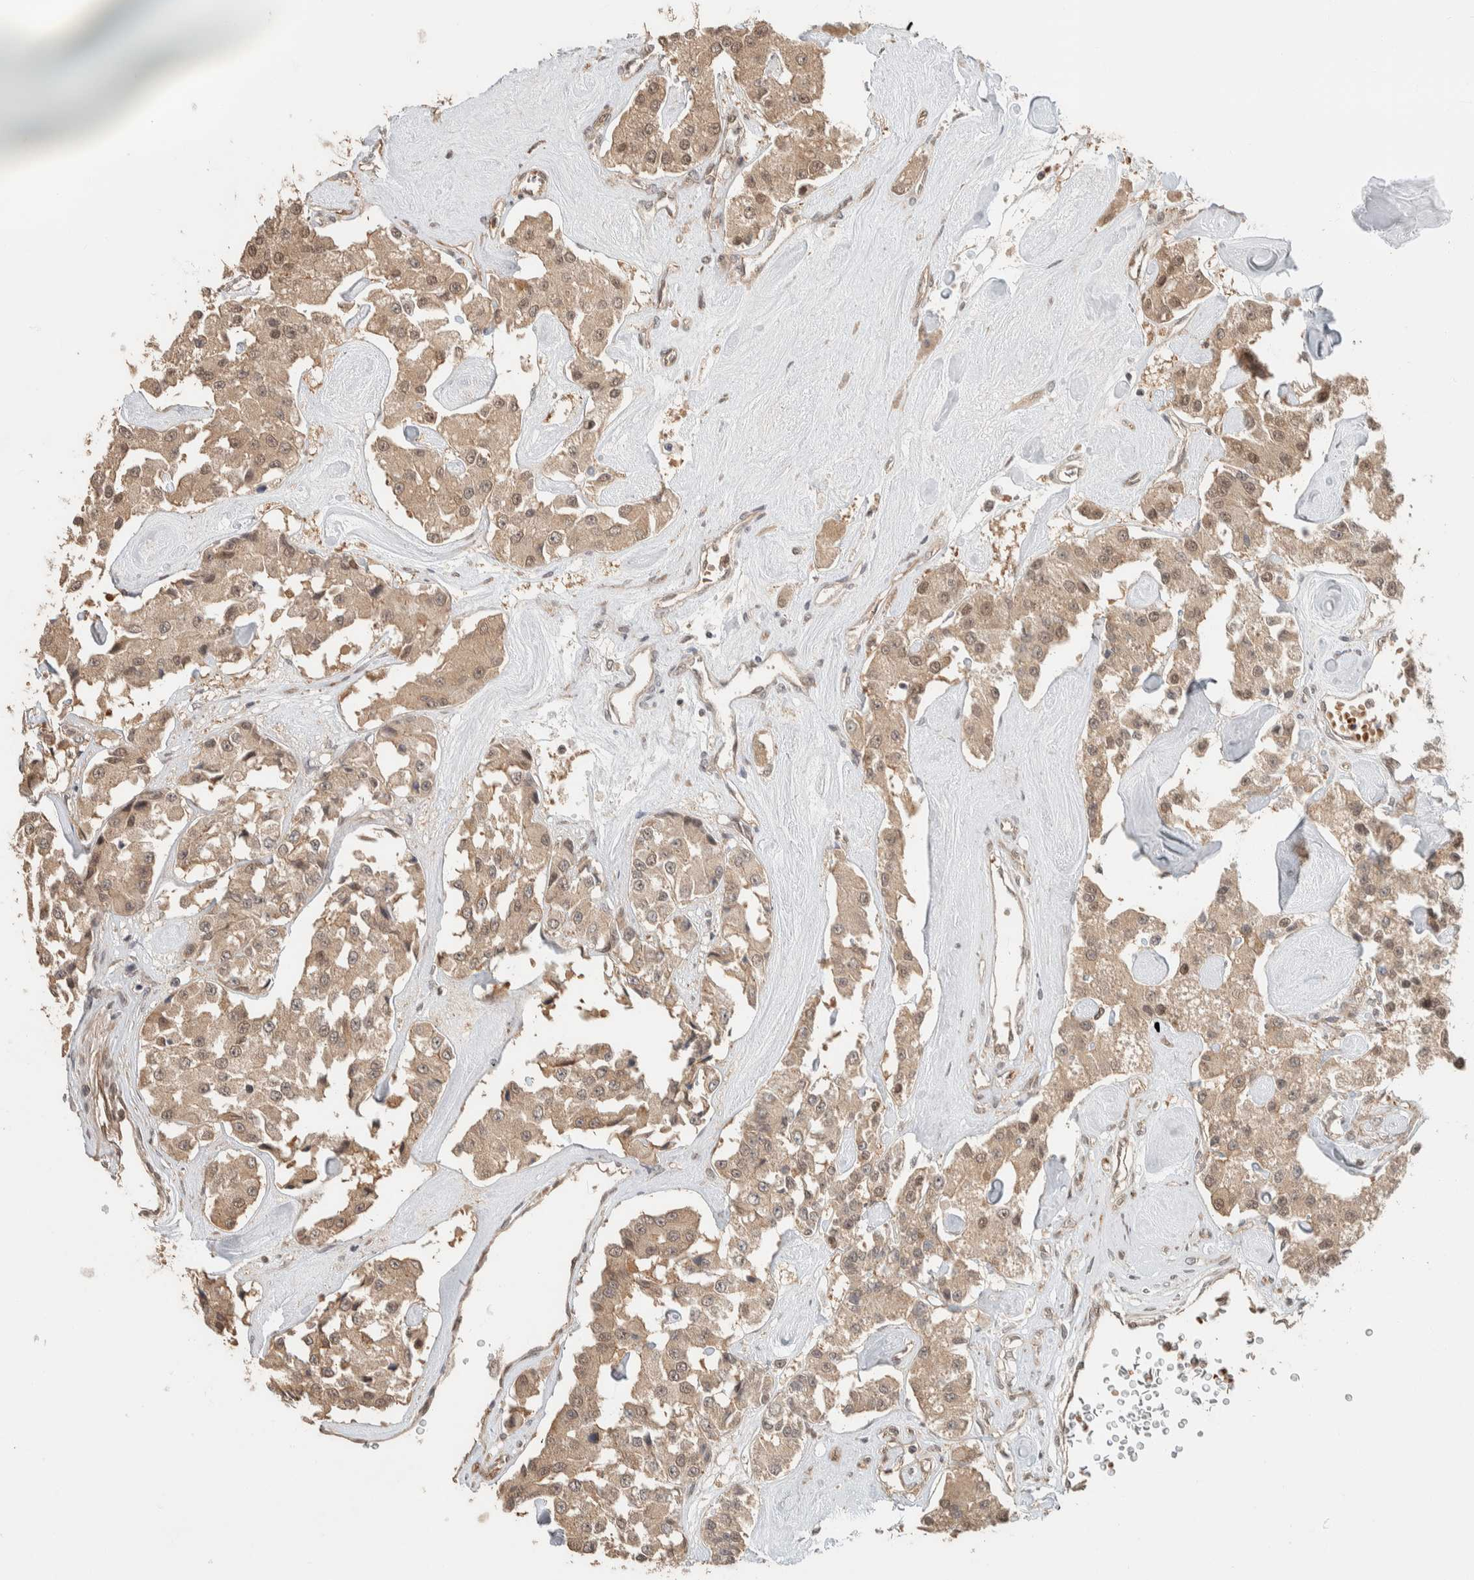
{"staining": {"intensity": "weak", "quantity": ">75%", "location": "cytoplasmic/membranous,nuclear"}, "tissue": "carcinoid", "cell_type": "Tumor cells", "image_type": "cancer", "snomed": [{"axis": "morphology", "description": "Carcinoid, malignant, NOS"}, {"axis": "topography", "description": "Pancreas"}], "caption": "DAB (3,3'-diaminobenzidine) immunohistochemical staining of human carcinoid exhibits weak cytoplasmic/membranous and nuclear protein positivity in about >75% of tumor cells.", "gene": "ZBTB2", "patient": {"sex": "male", "age": 41}}